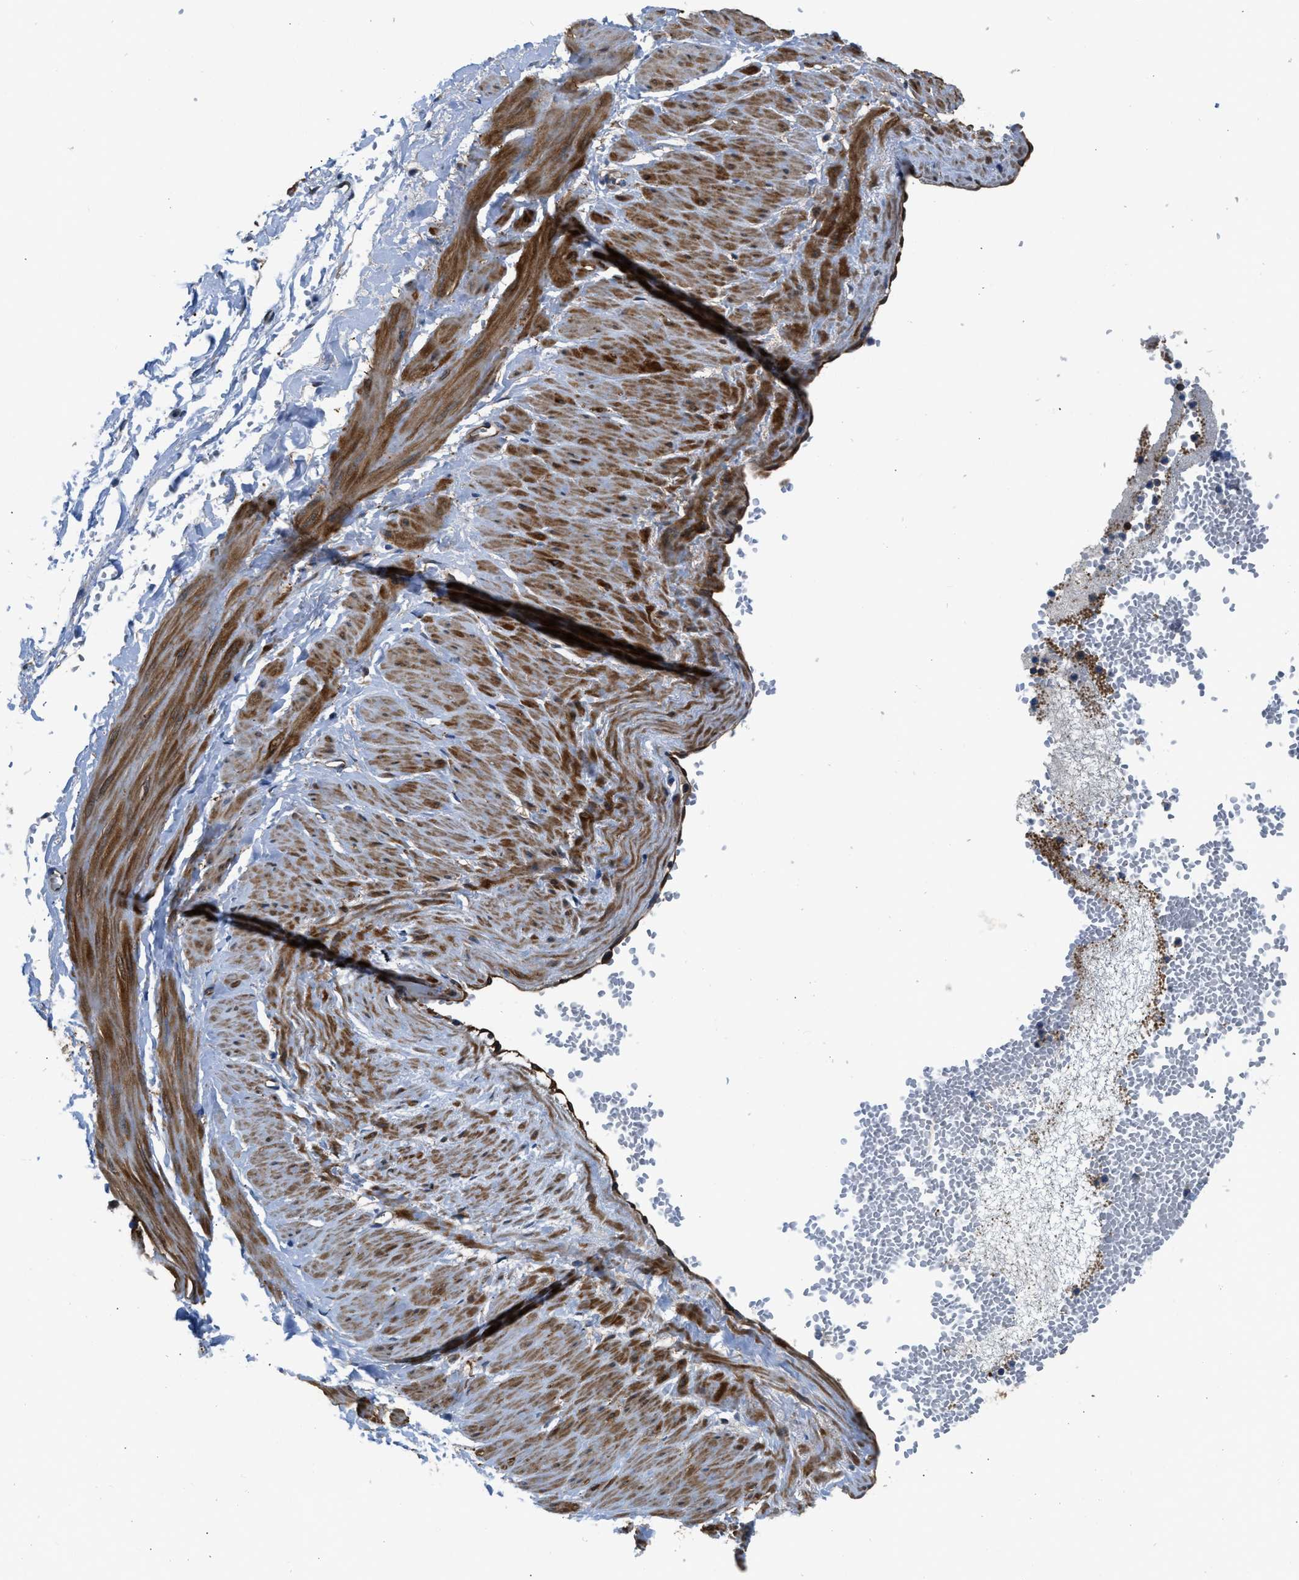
{"staining": {"intensity": "negative", "quantity": "none", "location": "none"}, "tissue": "adipose tissue", "cell_type": "Adipocytes", "image_type": "normal", "snomed": [{"axis": "morphology", "description": "Normal tissue, NOS"}, {"axis": "topography", "description": "Soft tissue"}], "caption": "DAB (3,3'-diaminobenzidine) immunohistochemical staining of normal human adipose tissue demonstrates no significant positivity in adipocytes.", "gene": "PFKP", "patient": {"sex": "male", "age": 72}}